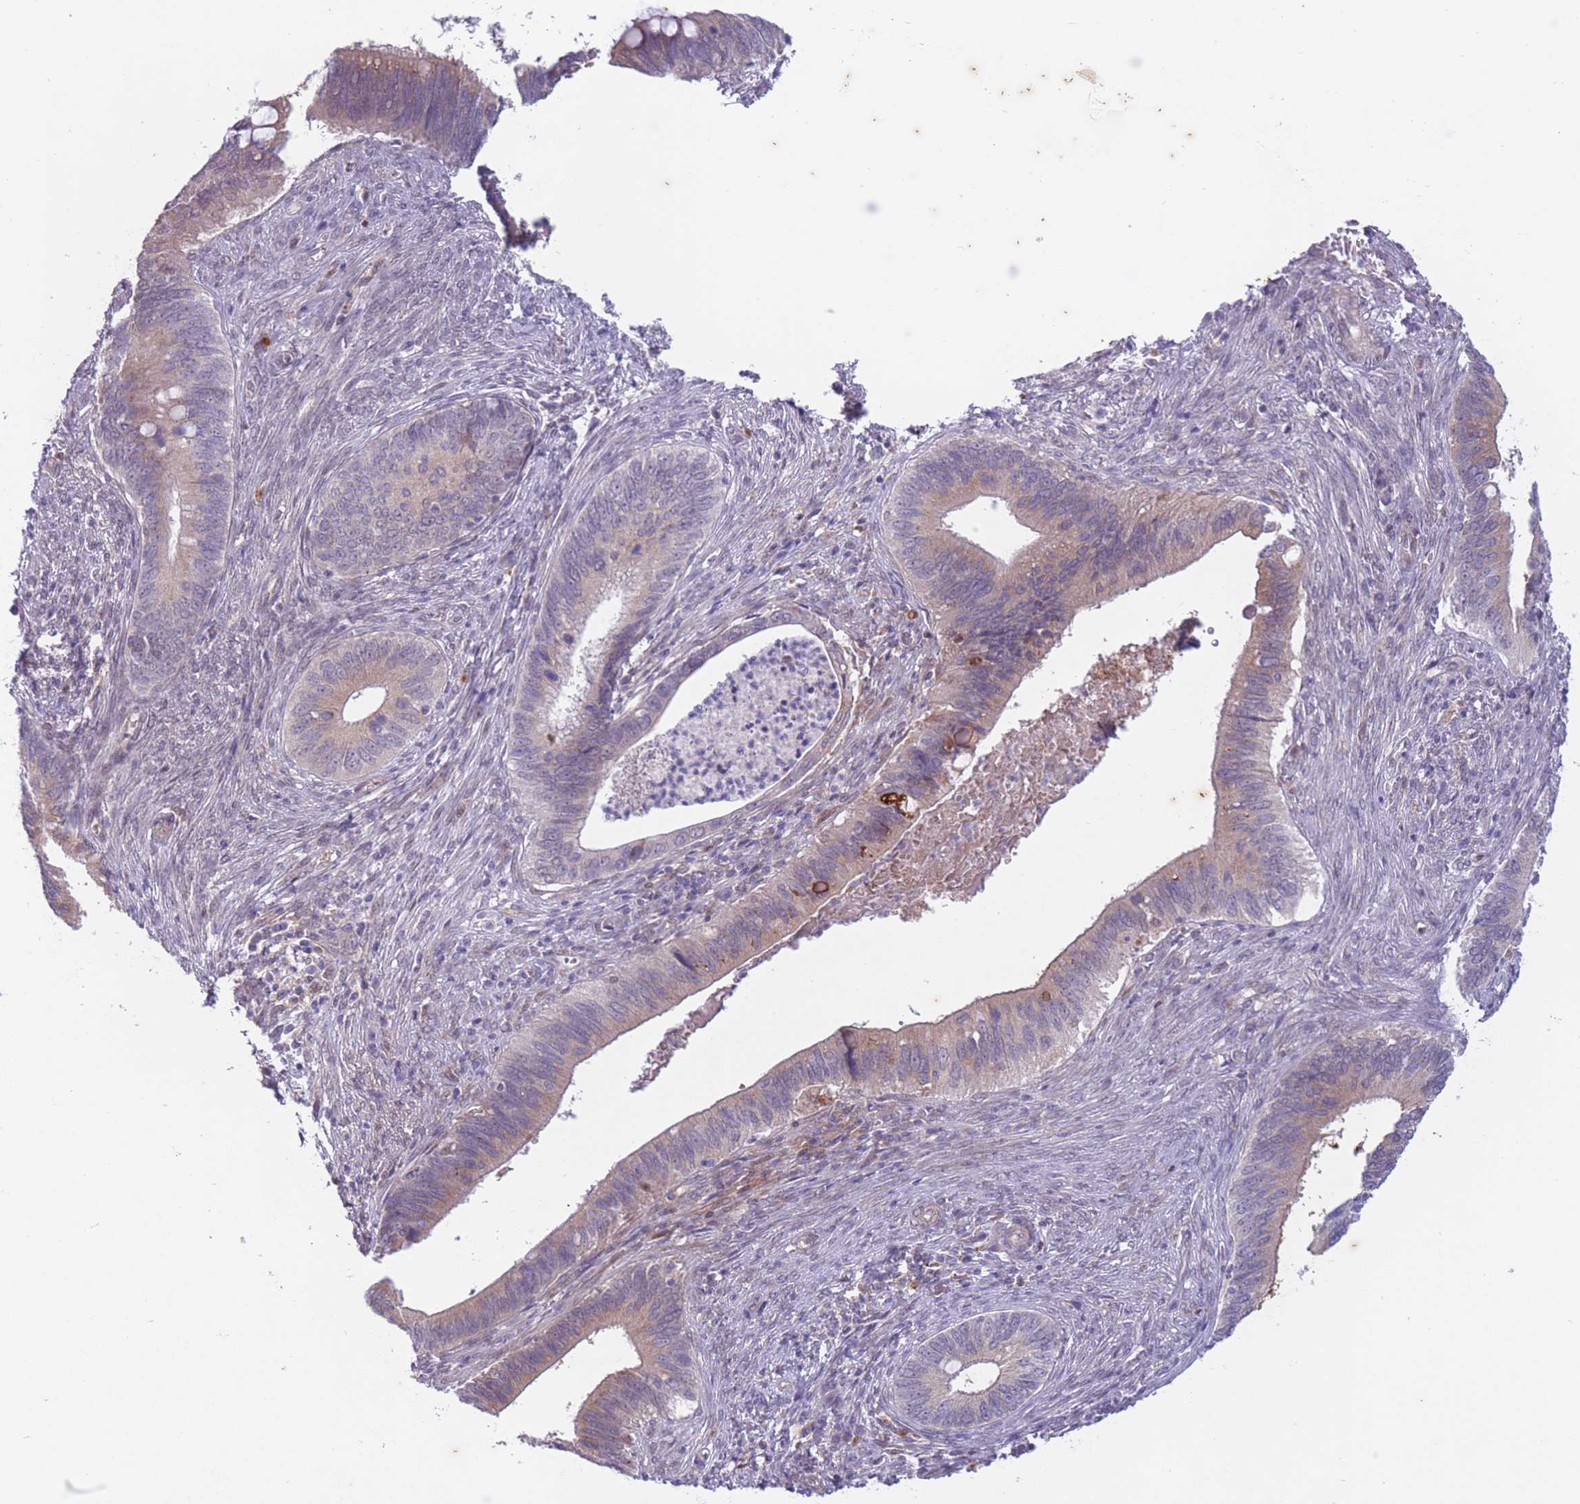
{"staining": {"intensity": "weak", "quantity": "25%-75%", "location": "cytoplasmic/membranous,nuclear"}, "tissue": "cervical cancer", "cell_type": "Tumor cells", "image_type": "cancer", "snomed": [{"axis": "morphology", "description": "Adenocarcinoma, NOS"}, {"axis": "topography", "description": "Cervix"}], "caption": "Protein positivity by immunohistochemistry (IHC) shows weak cytoplasmic/membranous and nuclear expression in about 25%-75% of tumor cells in cervical cancer. Immunohistochemistry (ihc) stains the protein in brown and the nuclei are stained blue.", "gene": "ARPIN", "patient": {"sex": "female", "age": 42}}